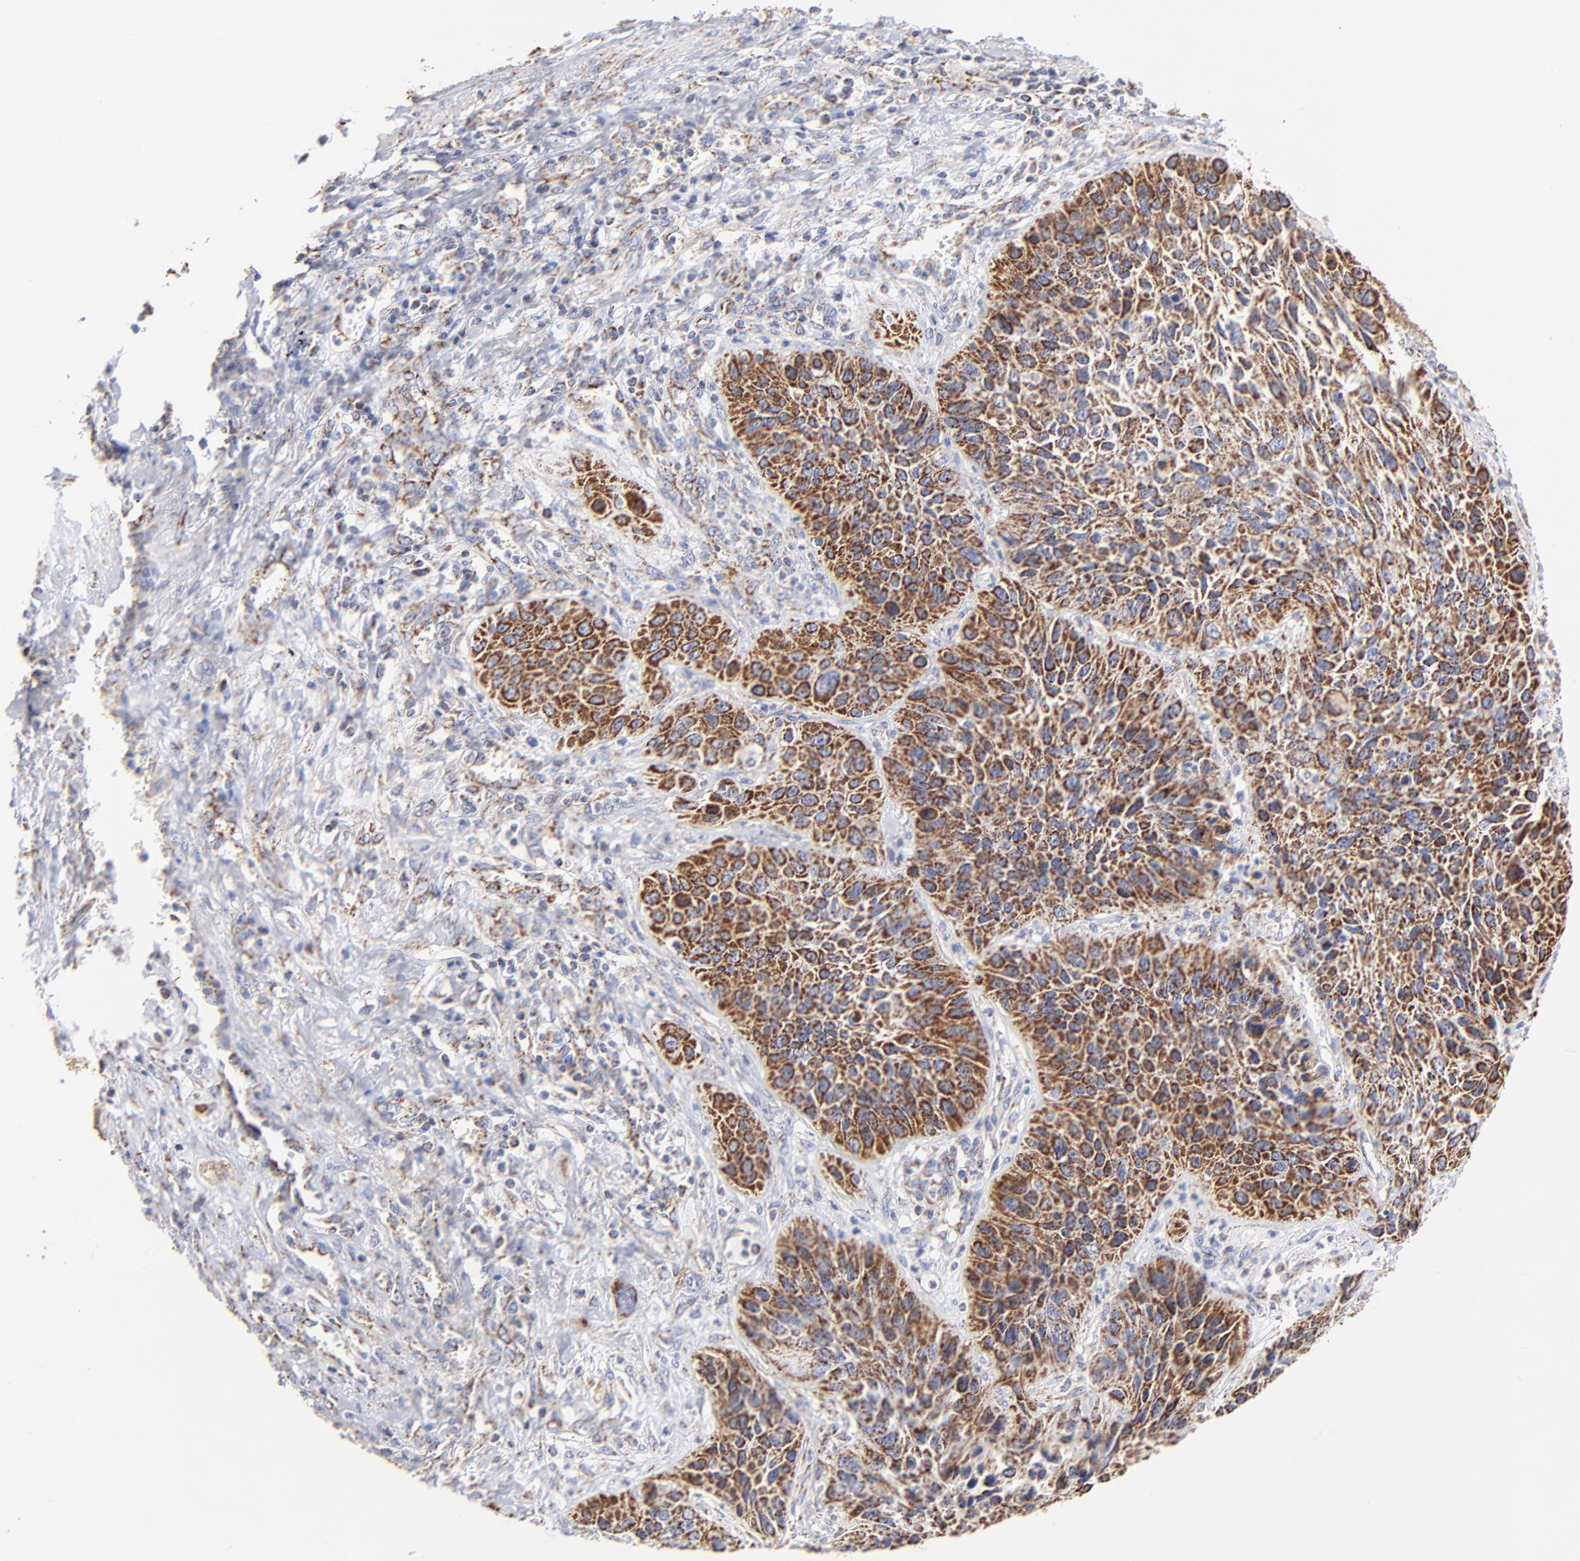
{"staining": {"intensity": "strong", "quantity": "25%-75%", "location": "cytoplasmic/membranous"}, "tissue": "lung cancer", "cell_type": "Tumor cells", "image_type": "cancer", "snomed": [{"axis": "morphology", "description": "Squamous cell carcinoma, NOS"}, {"axis": "topography", "description": "Lung"}], "caption": "A histopathology image showing strong cytoplasmic/membranous positivity in about 25%-75% of tumor cells in squamous cell carcinoma (lung), as visualized by brown immunohistochemical staining.", "gene": "PHB1", "patient": {"sex": "female", "age": 76}}